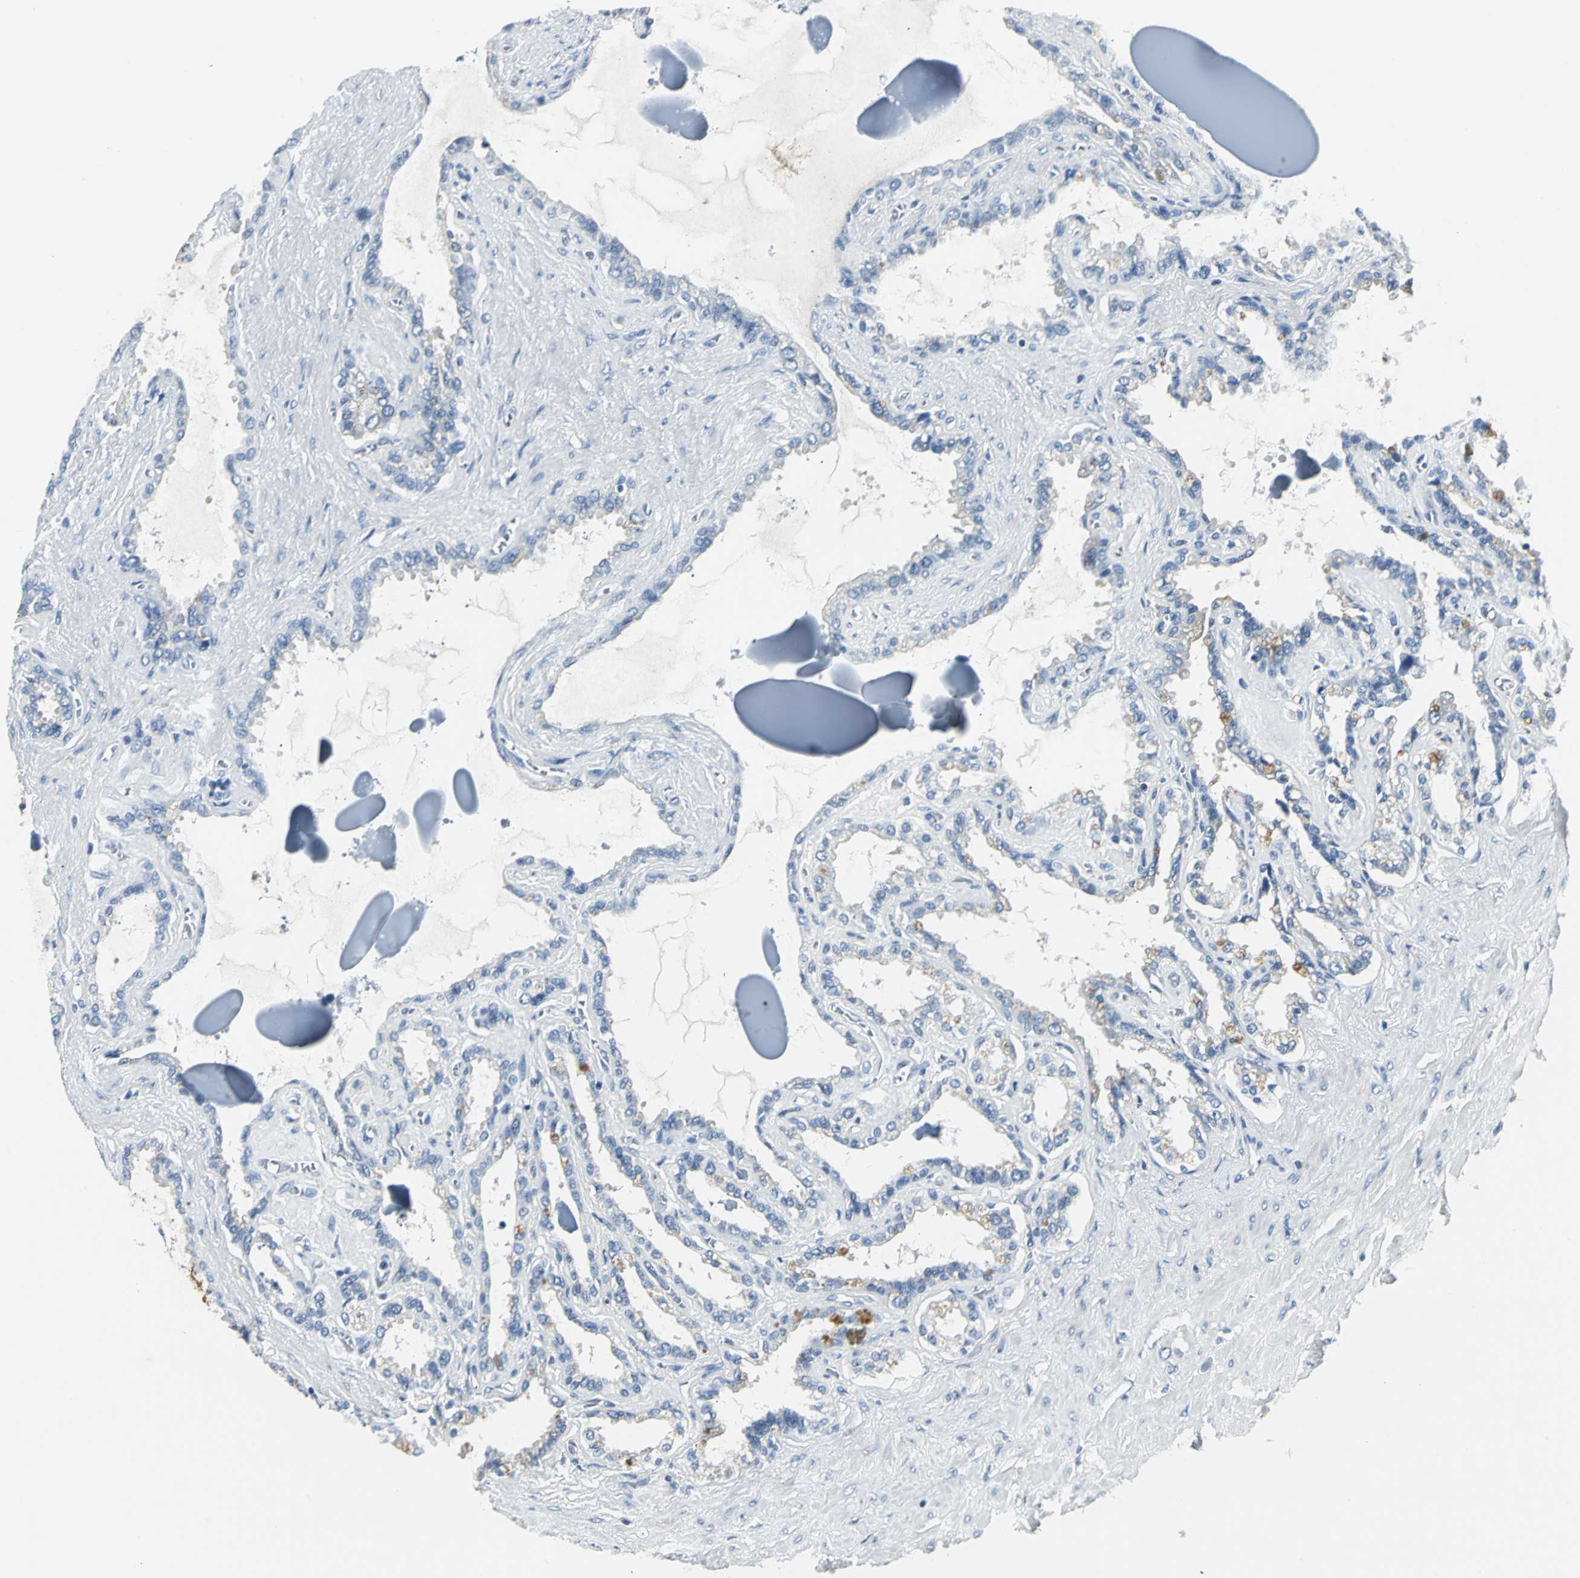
{"staining": {"intensity": "weak", "quantity": "<25%", "location": "cytoplasmic/membranous"}, "tissue": "seminal vesicle", "cell_type": "Glandular cells", "image_type": "normal", "snomed": [{"axis": "morphology", "description": "Normal tissue, NOS"}, {"axis": "morphology", "description": "Inflammation, NOS"}, {"axis": "topography", "description": "Urinary bladder"}, {"axis": "topography", "description": "Prostate"}, {"axis": "topography", "description": "Seminal veicle"}], "caption": "IHC of normal seminal vesicle shows no expression in glandular cells.", "gene": "RIPOR1", "patient": {"sex": "male", "age": 82}}